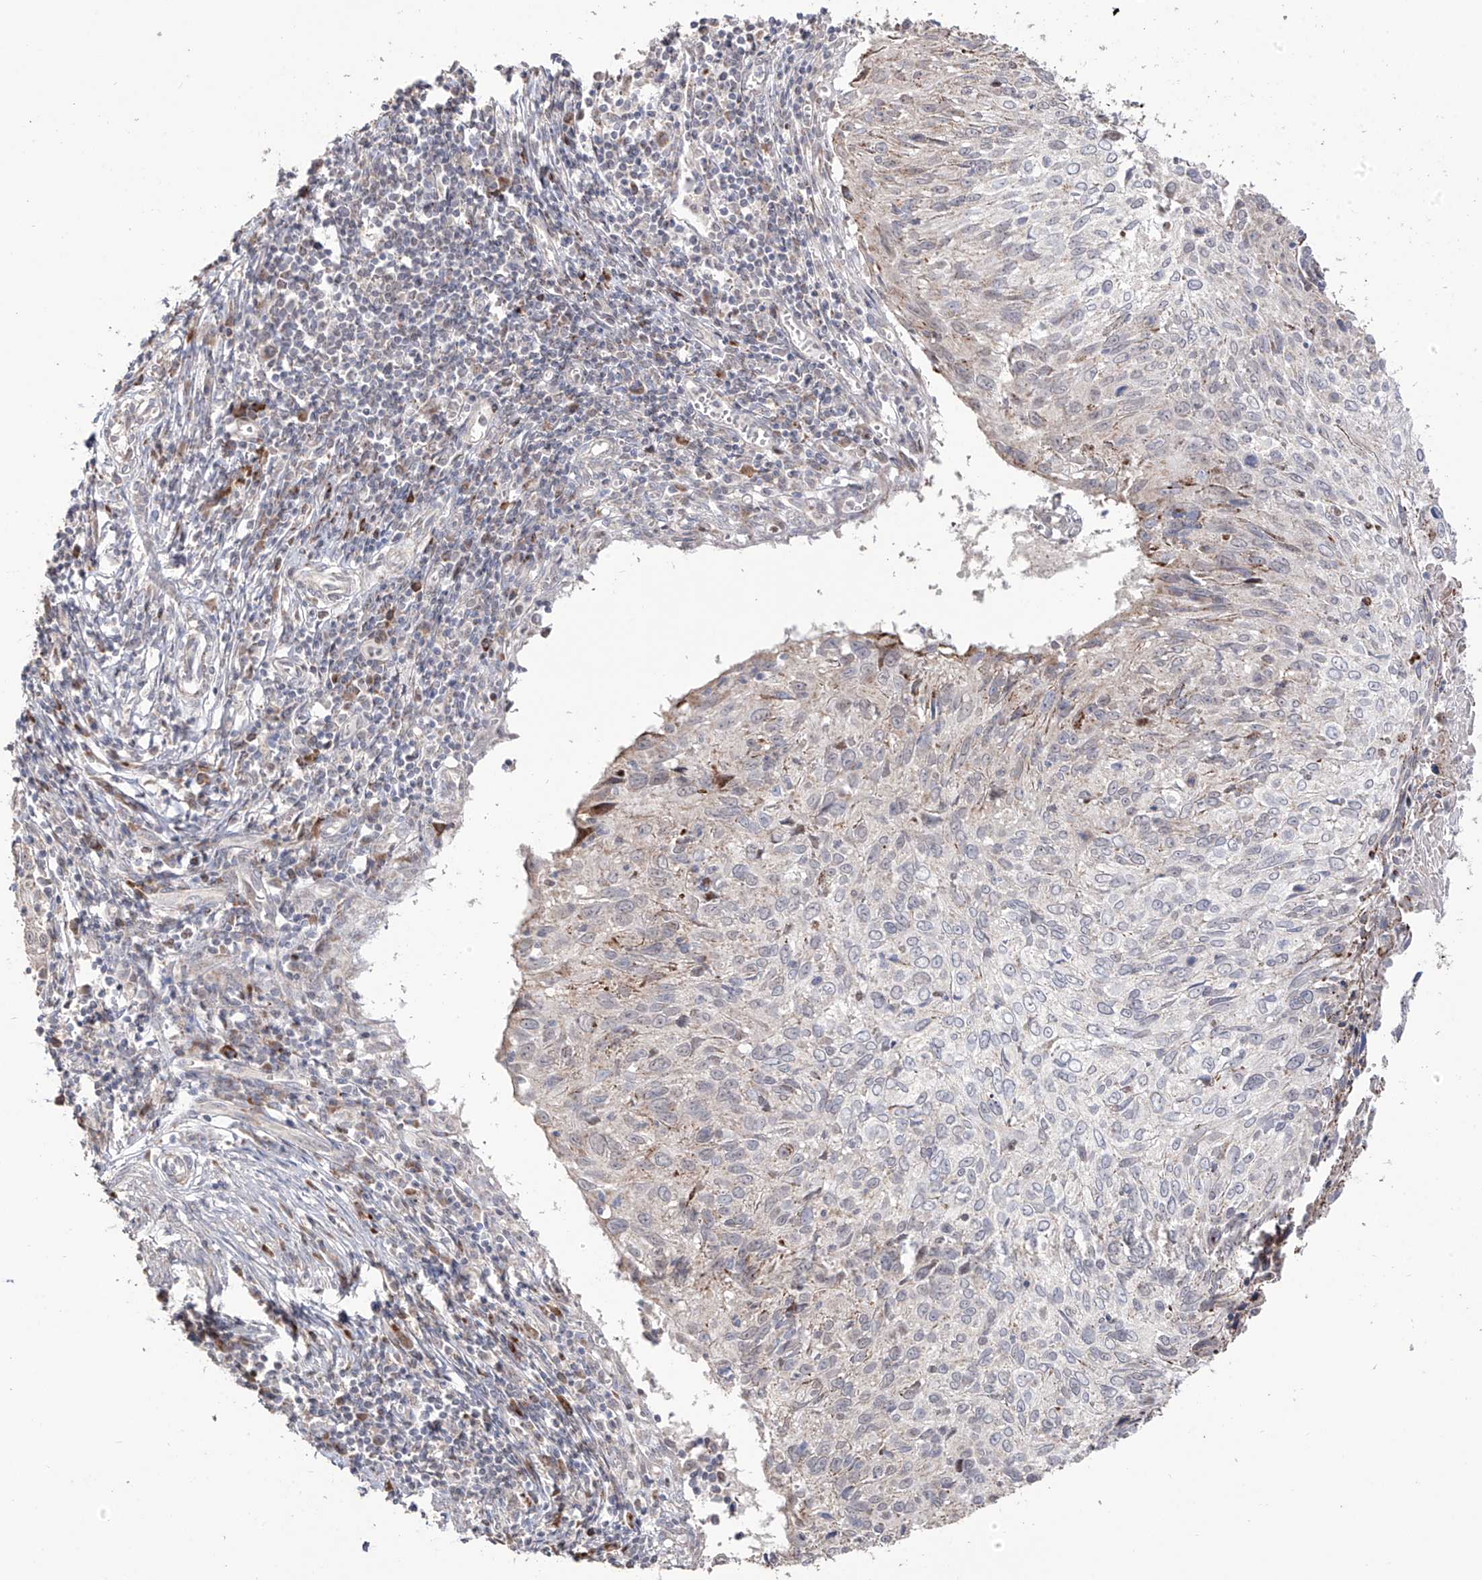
{"staining": {"intensity": "negative", "quantity": "none", "location": "none"}, "tissue": "cervical cancer", "cell_type": "Tumor cells", "image_type": "cancer", "snomed": [{"axis": "morphology", "description": "Squamous cell carcinoma, NOS"}, {"axis": "topography", "description": "Cervix"}], "caption": "Cervical squamous cell carcinoma was stained to show a protein in brown. There is no significant staining in tumor cells.", "gene": "YKT6", "patient": {"sex": "female", "age": 51}}